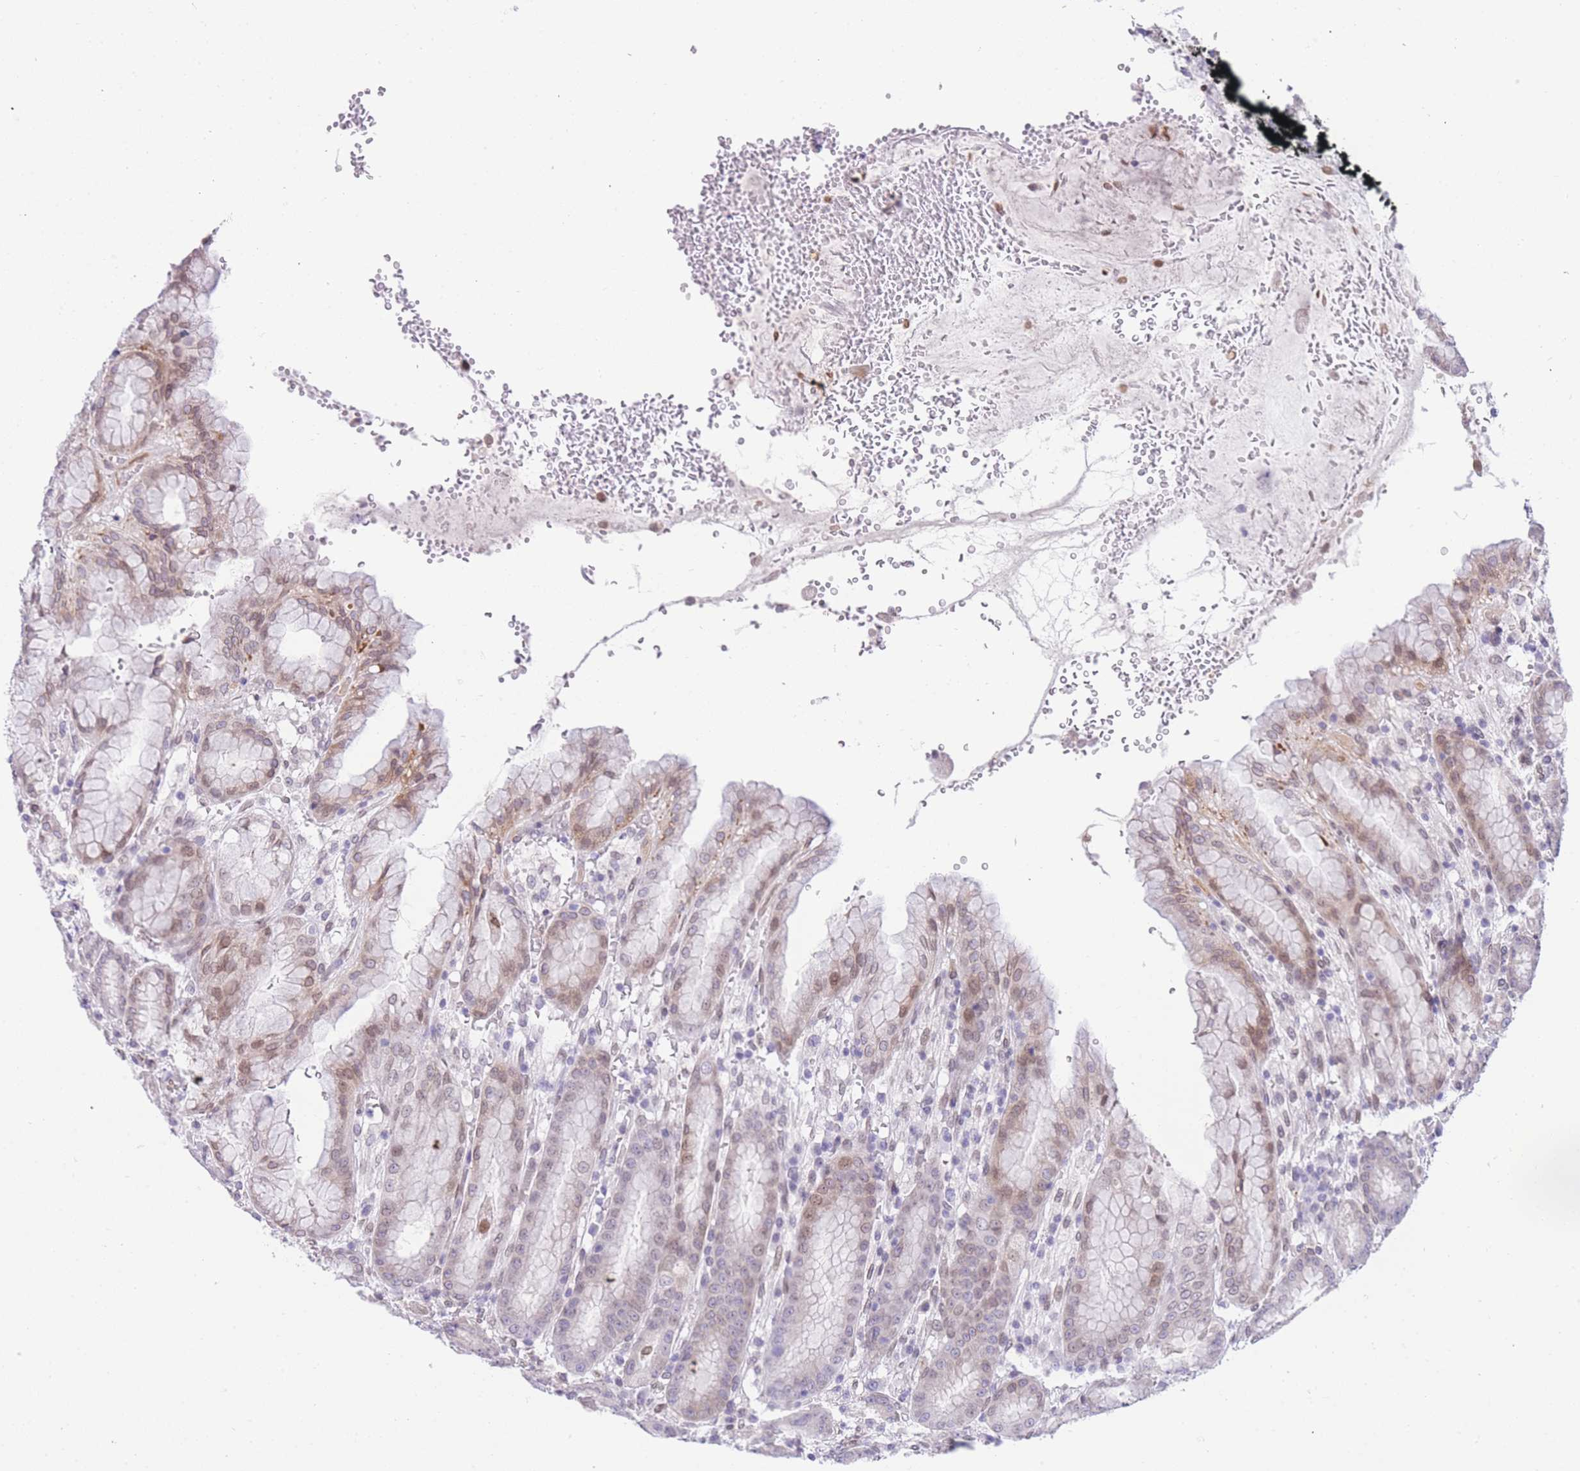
{"staining": {"intensity": "moderate", "quantity": ">75%", "location": "nuclear"}, "tissue": "stomach", "cell_type": "Glandular cells", "image_type": "normal", "snomed": [{"axis": "morphology", "description": "Normal tissue, NOS"}, {"axis": "topography", "description": "Stomach, upper"}], "caption": "Protein analysis of benign stomach demonstrates moderate nuclear expression in about >75% of glandular cells.", "gene": "OR10AD1", "patient": {"sex": "male", "age": 52}}